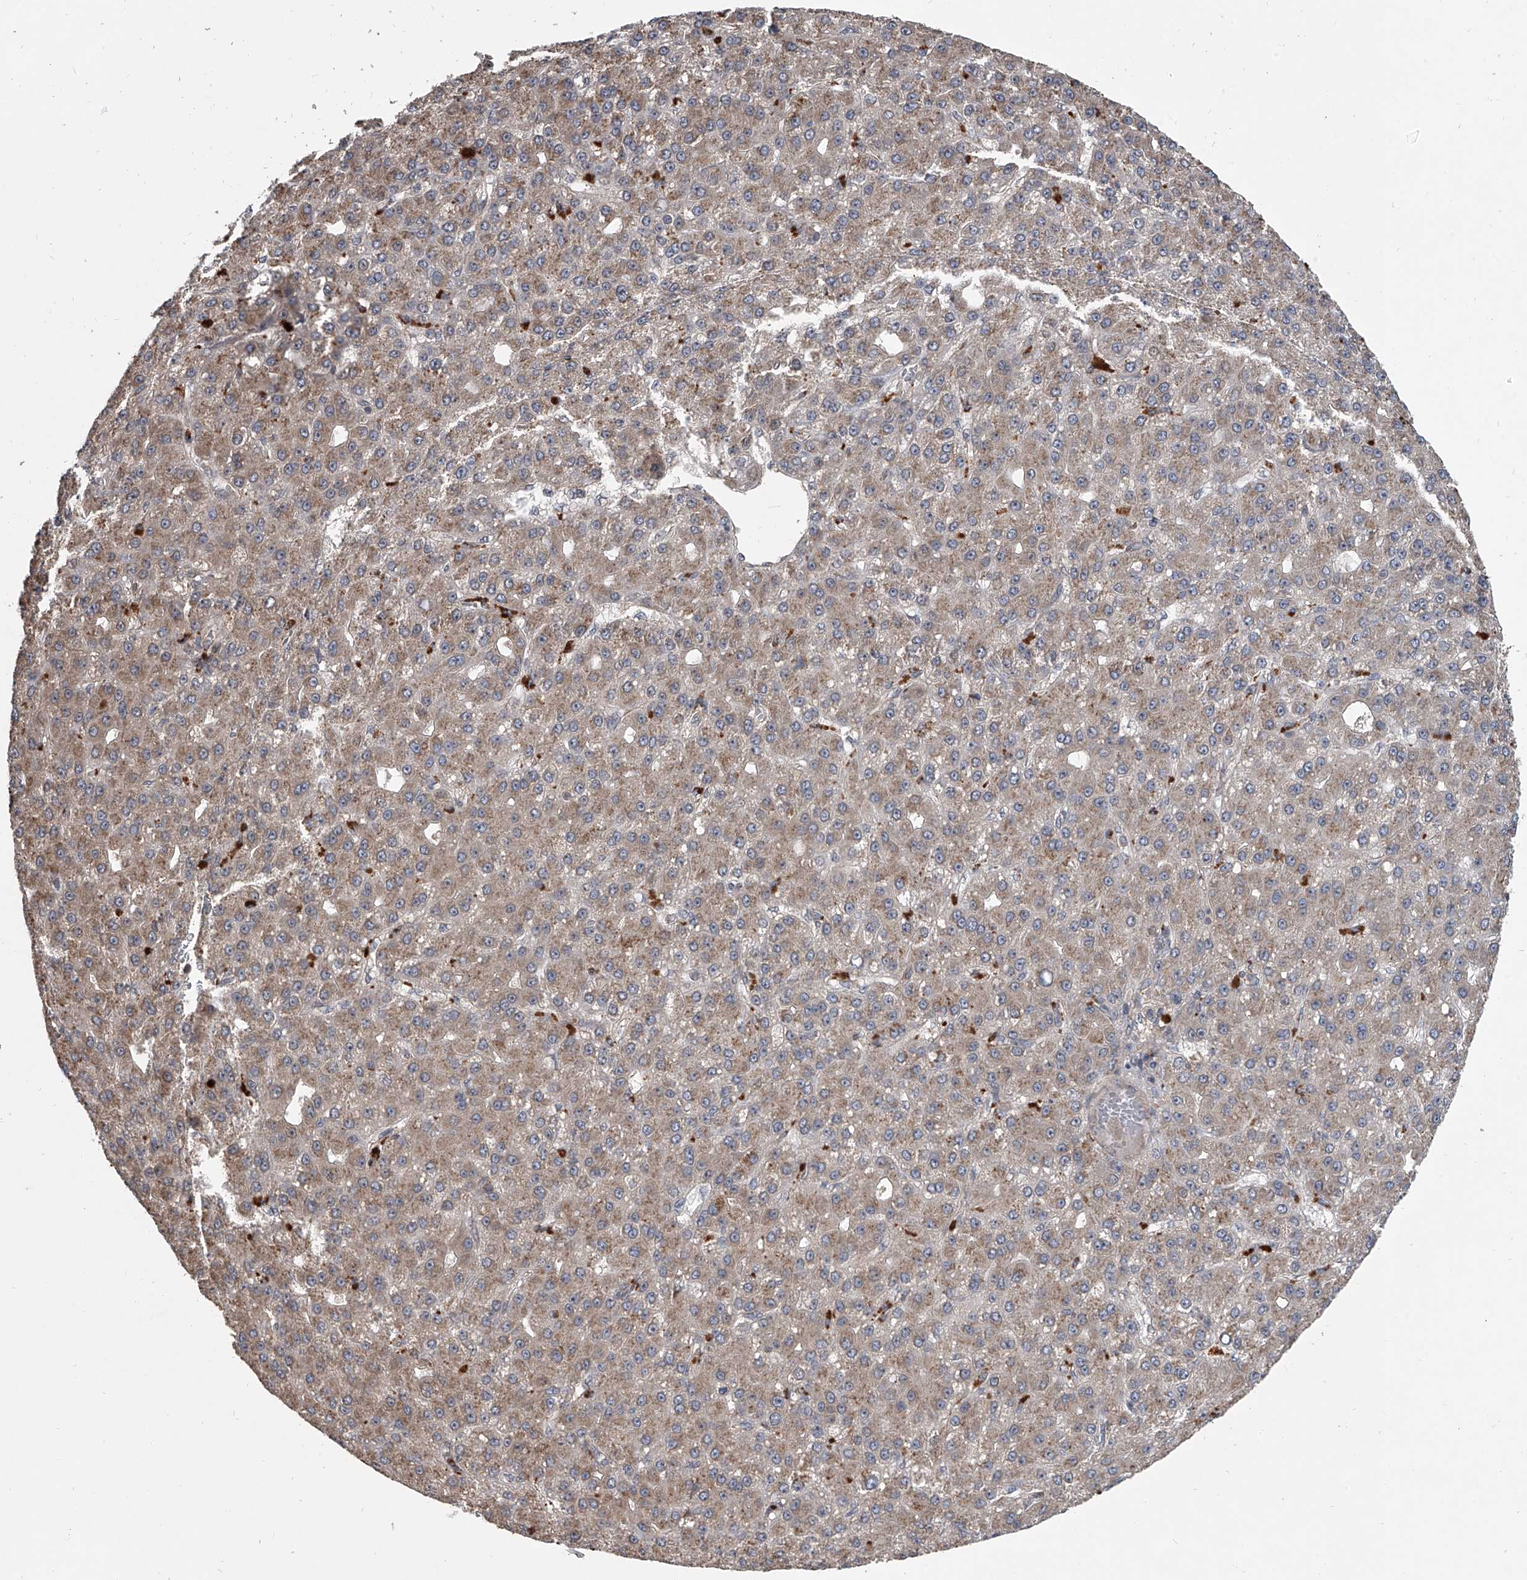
{"staining": {"intensity": "weak", "quantity": "25%-75%", "location": "cytoplasmic/membranous"}, "tissue": "liver cancer", "cell_type": "Tumor cells", "image_type": "cancer", "snomed": [{"axis": "morphology", "description": "Carcinoma, Hepatocellular, NOS"}, {"axis": "topography", "description": "Liver"}], "caption": "Immunohistochemistry (DAB (3,3'-diaminobenzidine)) staining of liver cancer displays weak cytoplasmic/membranous protein staining in about 25%-75% of tumor cells. The protein of interest is shown in brown color, while the nuclei are stained blue.", "gene": "GEMIN8", "patient": {"sex": "male", "age": 67}}